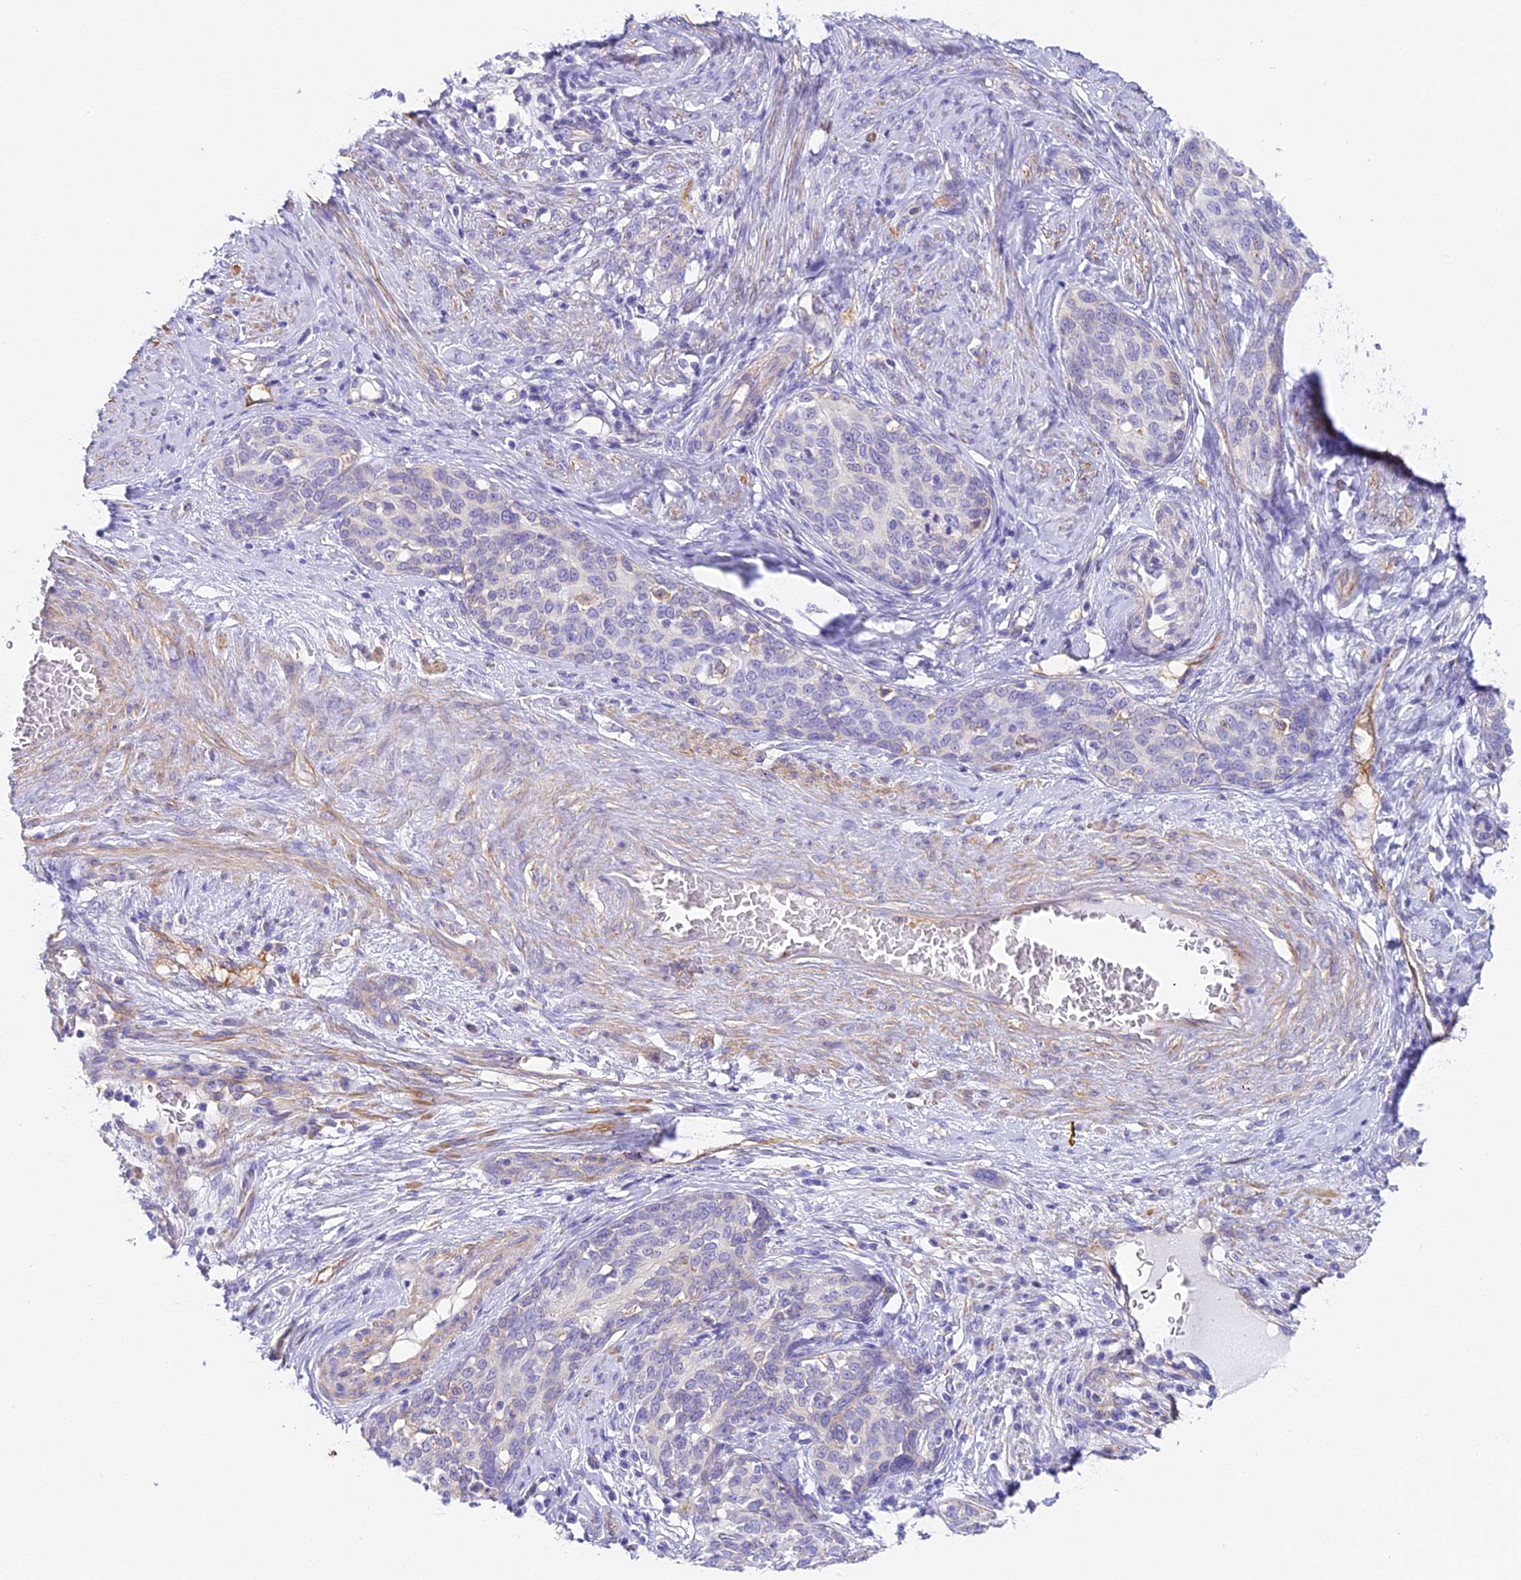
{"staining": {"intensity": "negative", "quantity": "none", "location": "none"}, "tissue": "cervical cancer", "cell_type": "Tumor cells", "image_type": "cancer", "snomed": [{"axis": "morphology", "description": "Squamous cell carcinoma, NOS"}, {"axis": "morphology", "description": "Adenocarcinoma, NOS"}, {"axis": "topography", "description": "Cervix"}], "caption": "An IHC photomicrograph of cervical cancer (adenocarcinoma) is shown. There is no staining in tumor cells of cervical cancer (adenocarcinoma).", "gene": "HOMER3", "patient": {"sex": "female", "age": 52}}